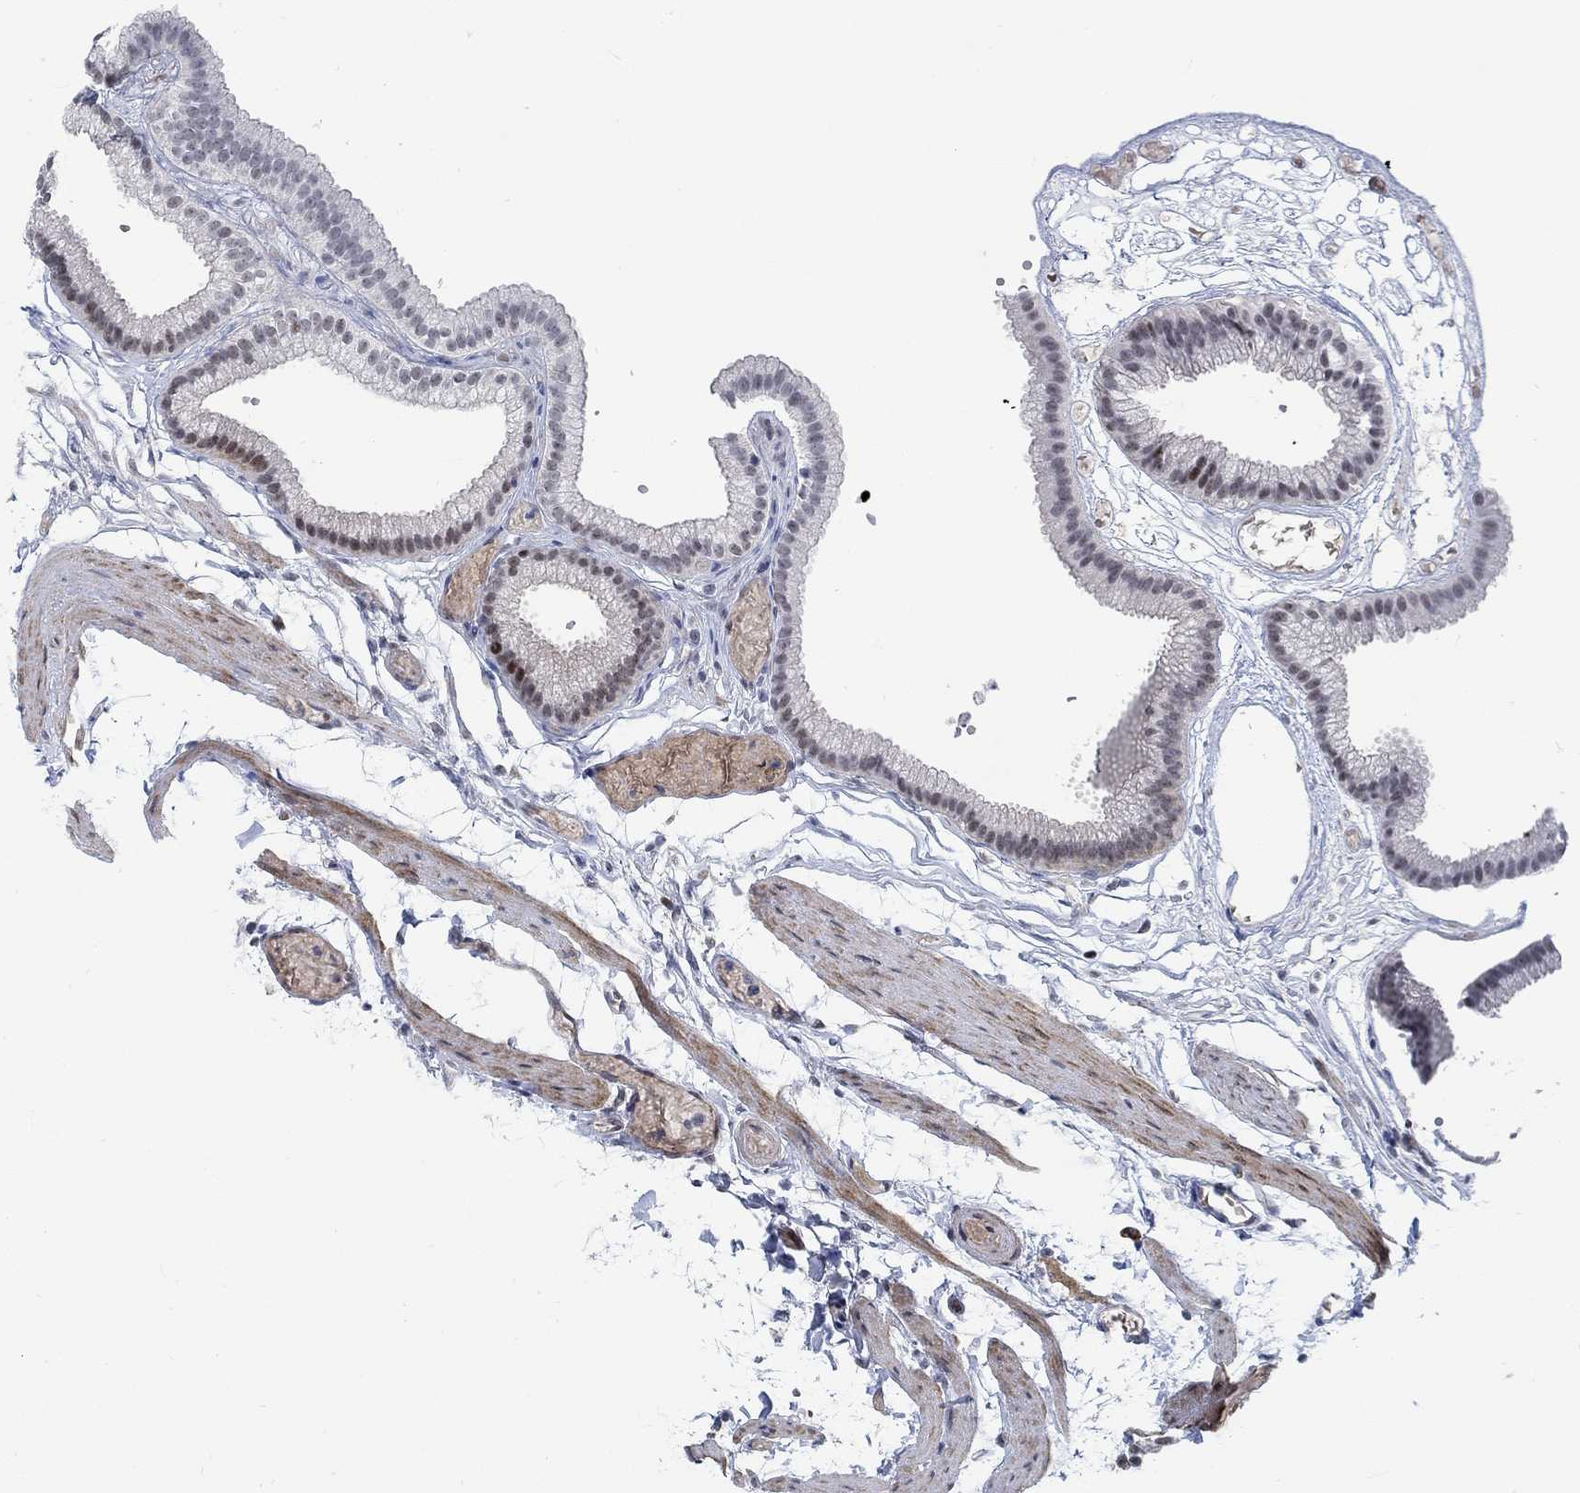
{"staining": {"intensity": "weak", "quantity": "25%-75%", "location": "nuclear"}, "tissue": "gallbladder", "cell_type": "Glandular cells", "image_type": "normal", "snomed": [{"axis": "morphology", "description": "Normal tissue, NOS"}, {"axis": "topography", "description": "Gallbladder"}], "caption": "Human gallbladder stained for a protein (brown) demonstrates weak nuclear positive staining in about 25%-75% of glandular cells.", "gene": "KCNH8", "patient": {"sex": "female", "age": 45}}